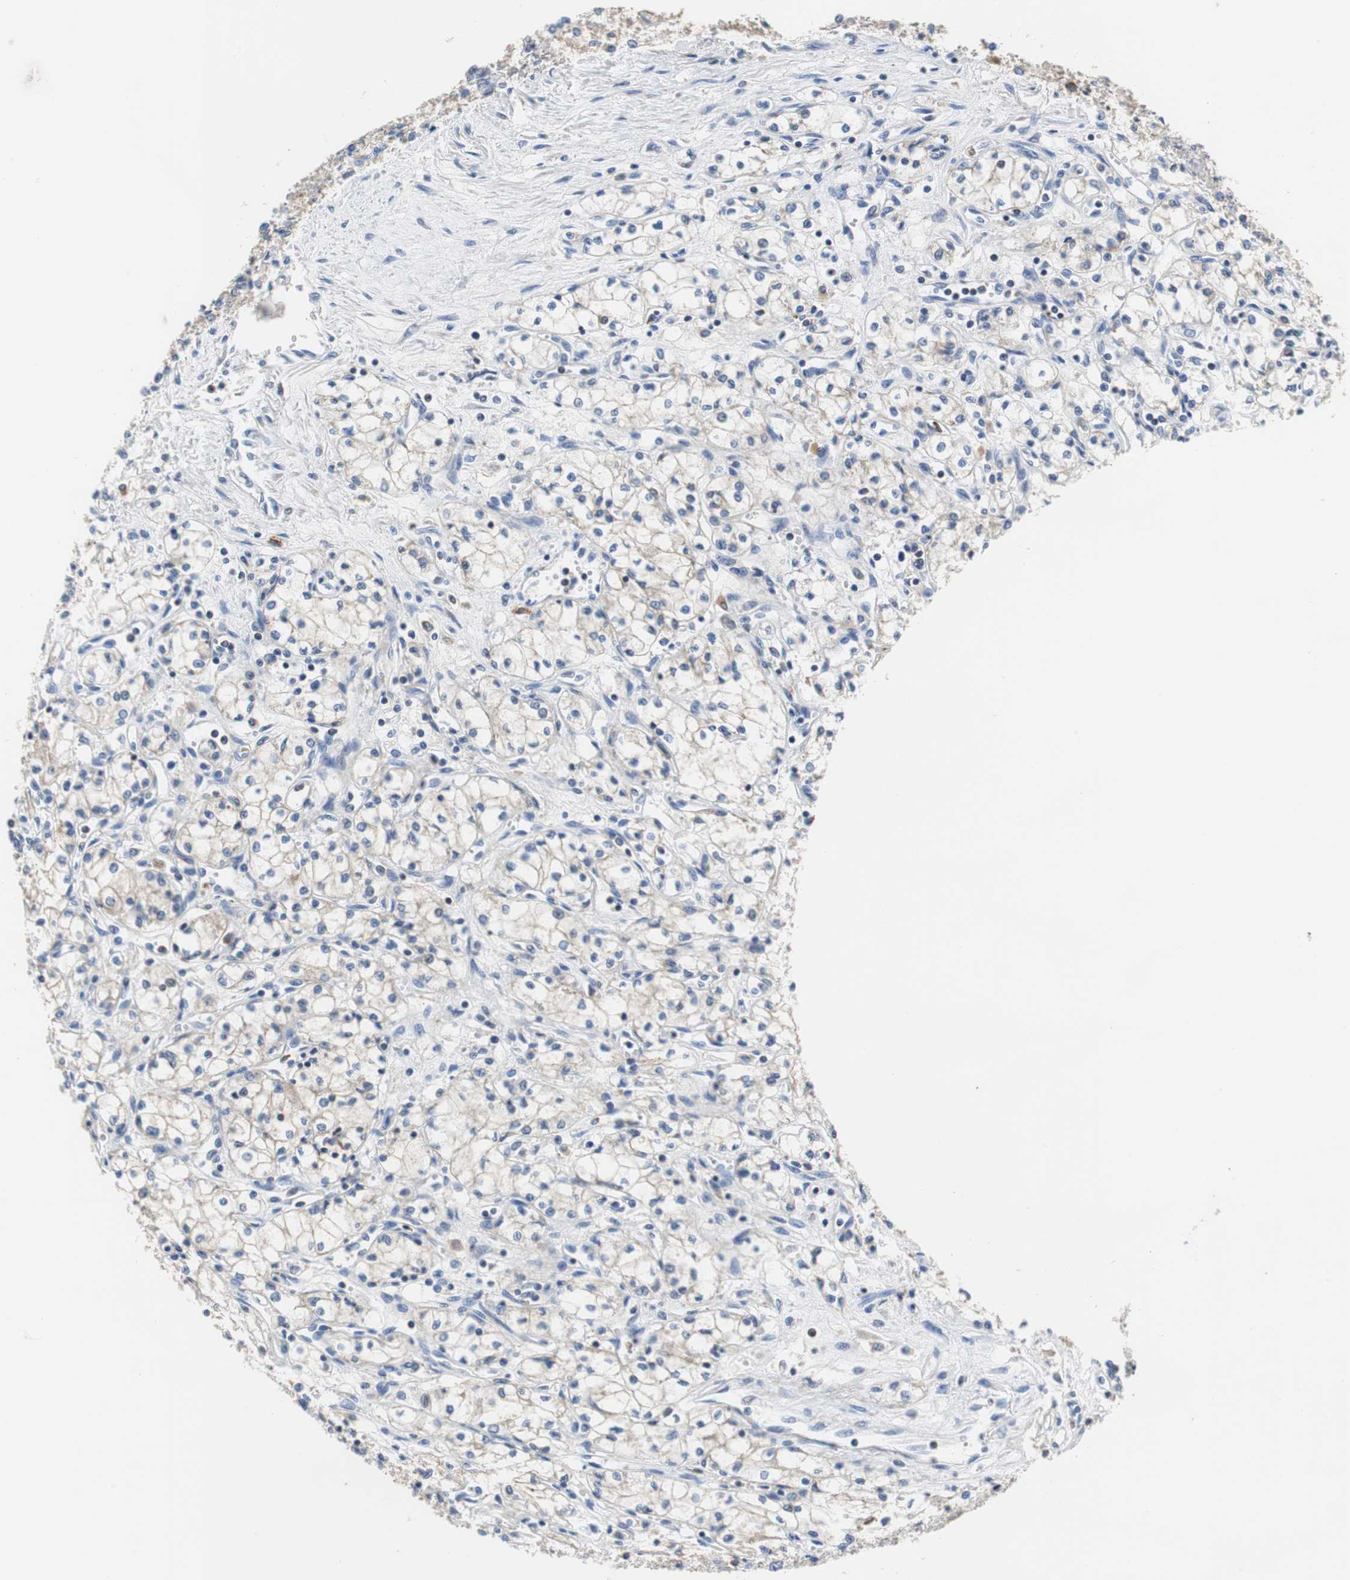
{"staining": {"intensity": "weak", "quantity": "25%-75%", "location": "cytoplasmic/membranous"}, "tissue": "renal cancer", "cell_type": "Tumor cells", "image_type": "cancer", "snomed": [{"axis": "morphology", "description": "Normal tissue, NOS"}, {"axis": "morphology", "description": "Adenocarcinoma, NOS"}, {"axis": "topography", "description": "Kidney"}], "caption": "Human renal cancer stained for a protein (brown) shows weak cytoplasmic/membranous positive positivity in about 25%-75% of tumor cells.", "gene": "VAMP8", "patient": {"sex": "male", "age": 59}}